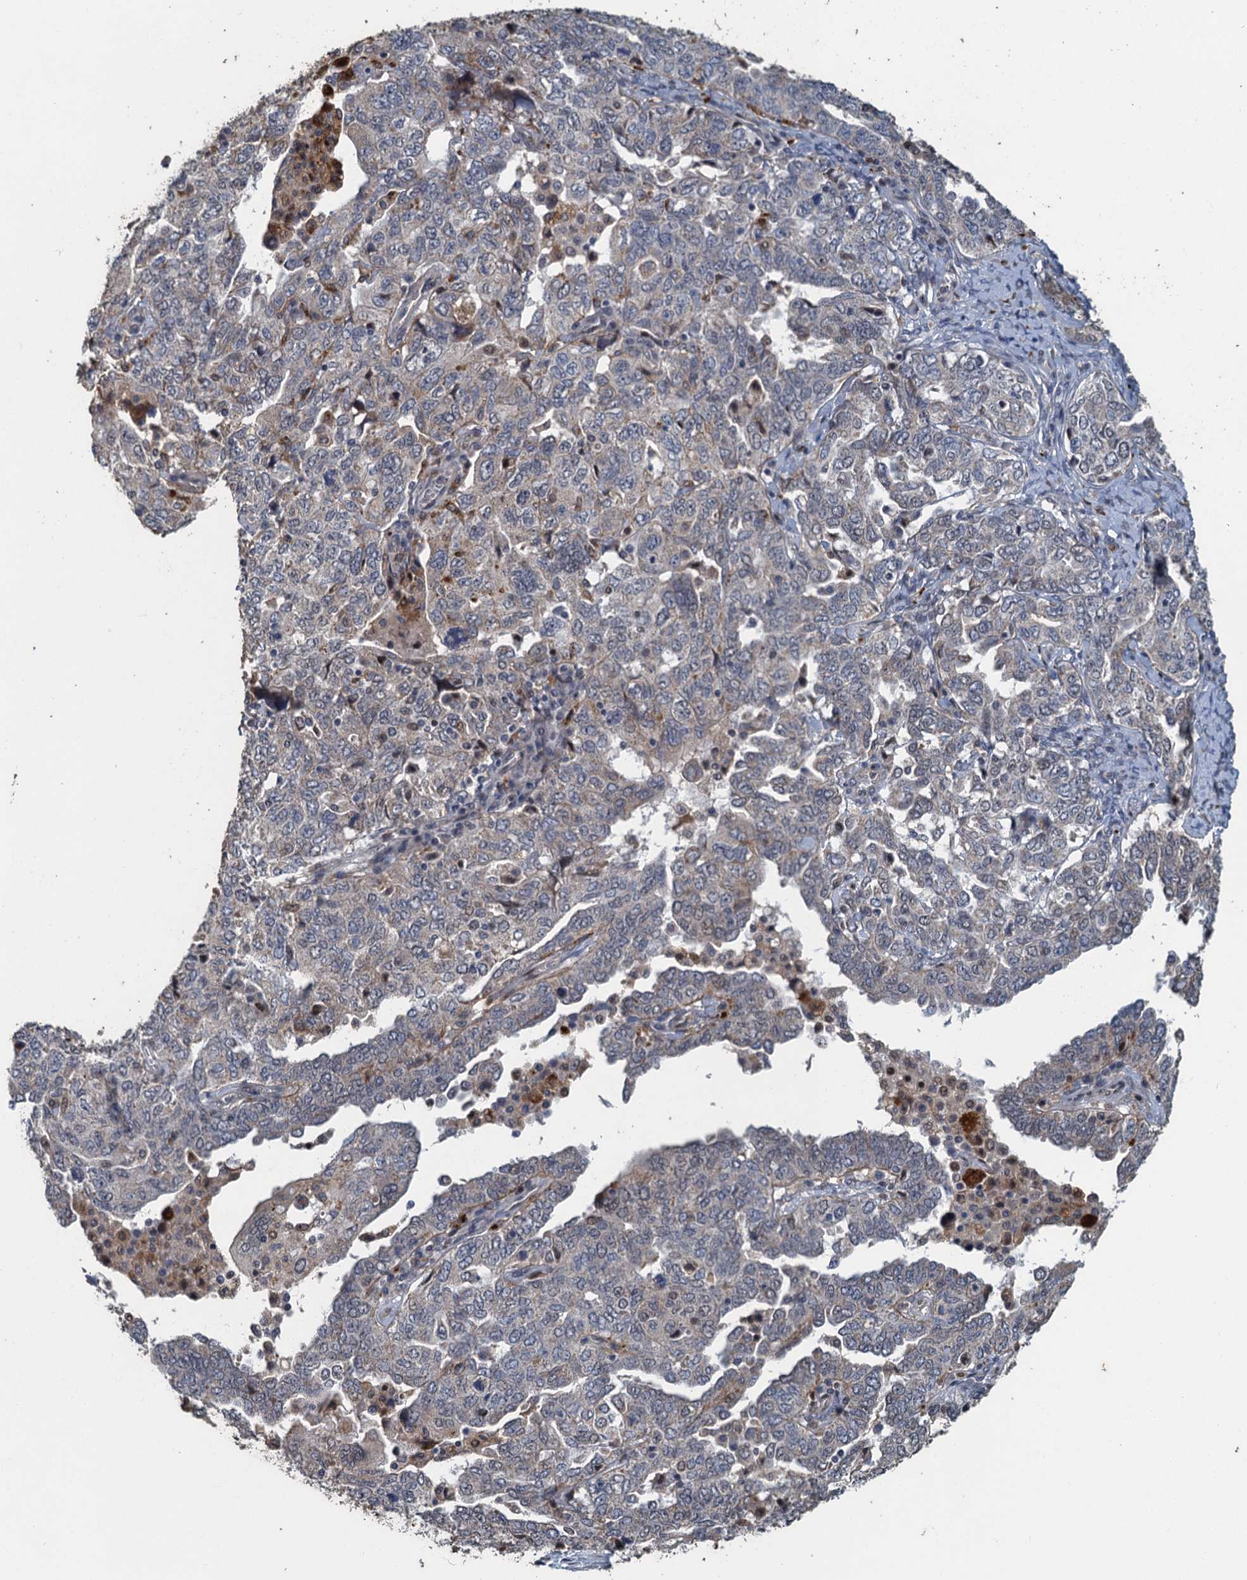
{"staining": {"intensity": "weak", "quantity": "<25%", "location": "cytoplasmic/membranous,nuclear"}, "tissue": "ovarian cancer", "cell_type": "Tumor cells", "image_type": "cancer", "snomed": [{"axis": "morphology", "description": "Carcinoma, endometroid"}, {"axis": "topography", "description": "Ovary"}], "caption": "Immunohistochemical staining of human endometroid carcinoma (ovarian) exhibits no significant staining in tumor cells.", "gene": "AGRN", "patient": {"sex": "female", "age": 62}}